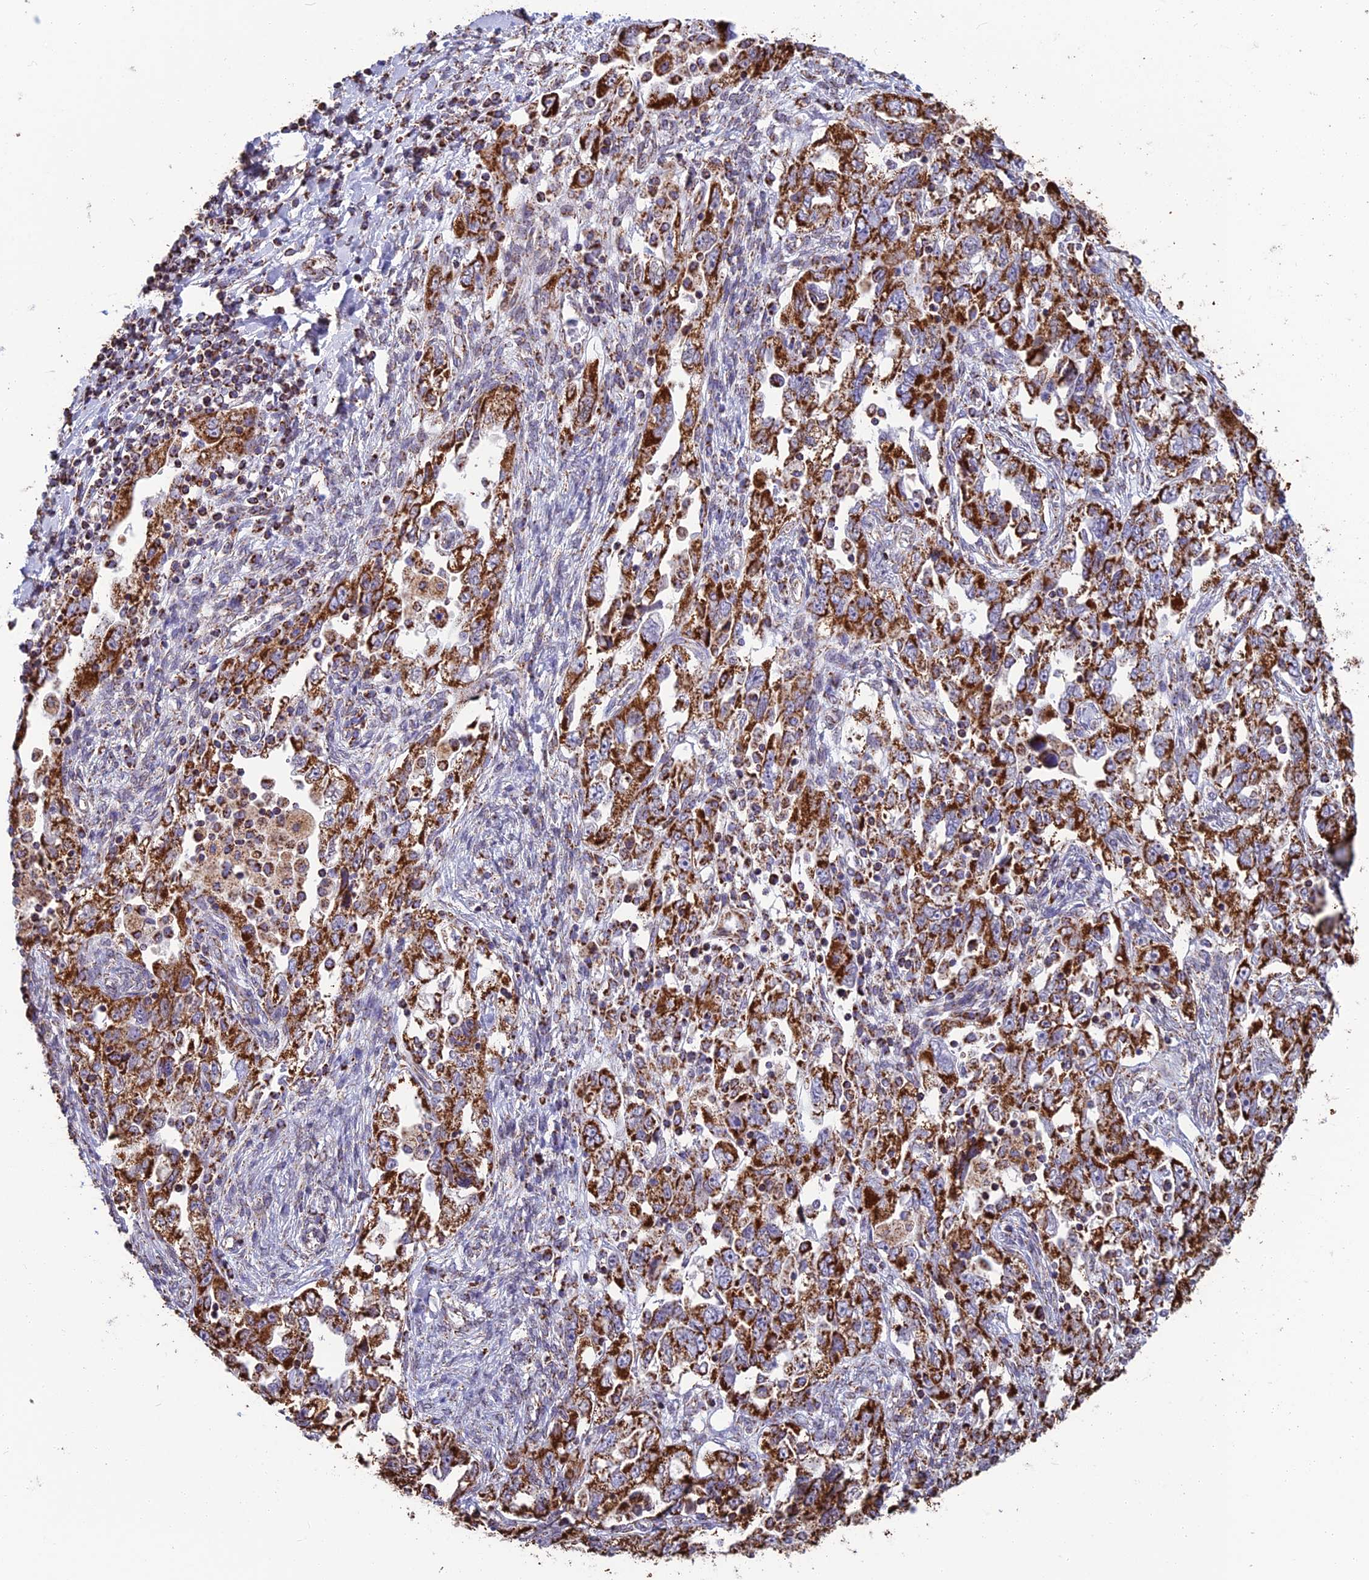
{"staining": {"intensity": "strong", "quantity": ">75%", "location": "cytoplasmic/membranous"}, "tissue": "ovarian cancer", "cell_type": "Tumor cells", "image_type": "cancer", "snomed": [{"axis": "morphology", "description": "Carcinoma, NOS"}, {"axis": "morphology", "description": "Cystadenocarcinoma, serous, NOS"}, {"axis": "topography", "description": "Ovary"}], "caption": "Immunohistochemical staining of human ovarian cancer exhibits high levels of strong cytoplasmic/membranous protein staining in approximately >75% of tumor cells.", "gene": "CS", "patient": {"sex": "female", "age": 69}}